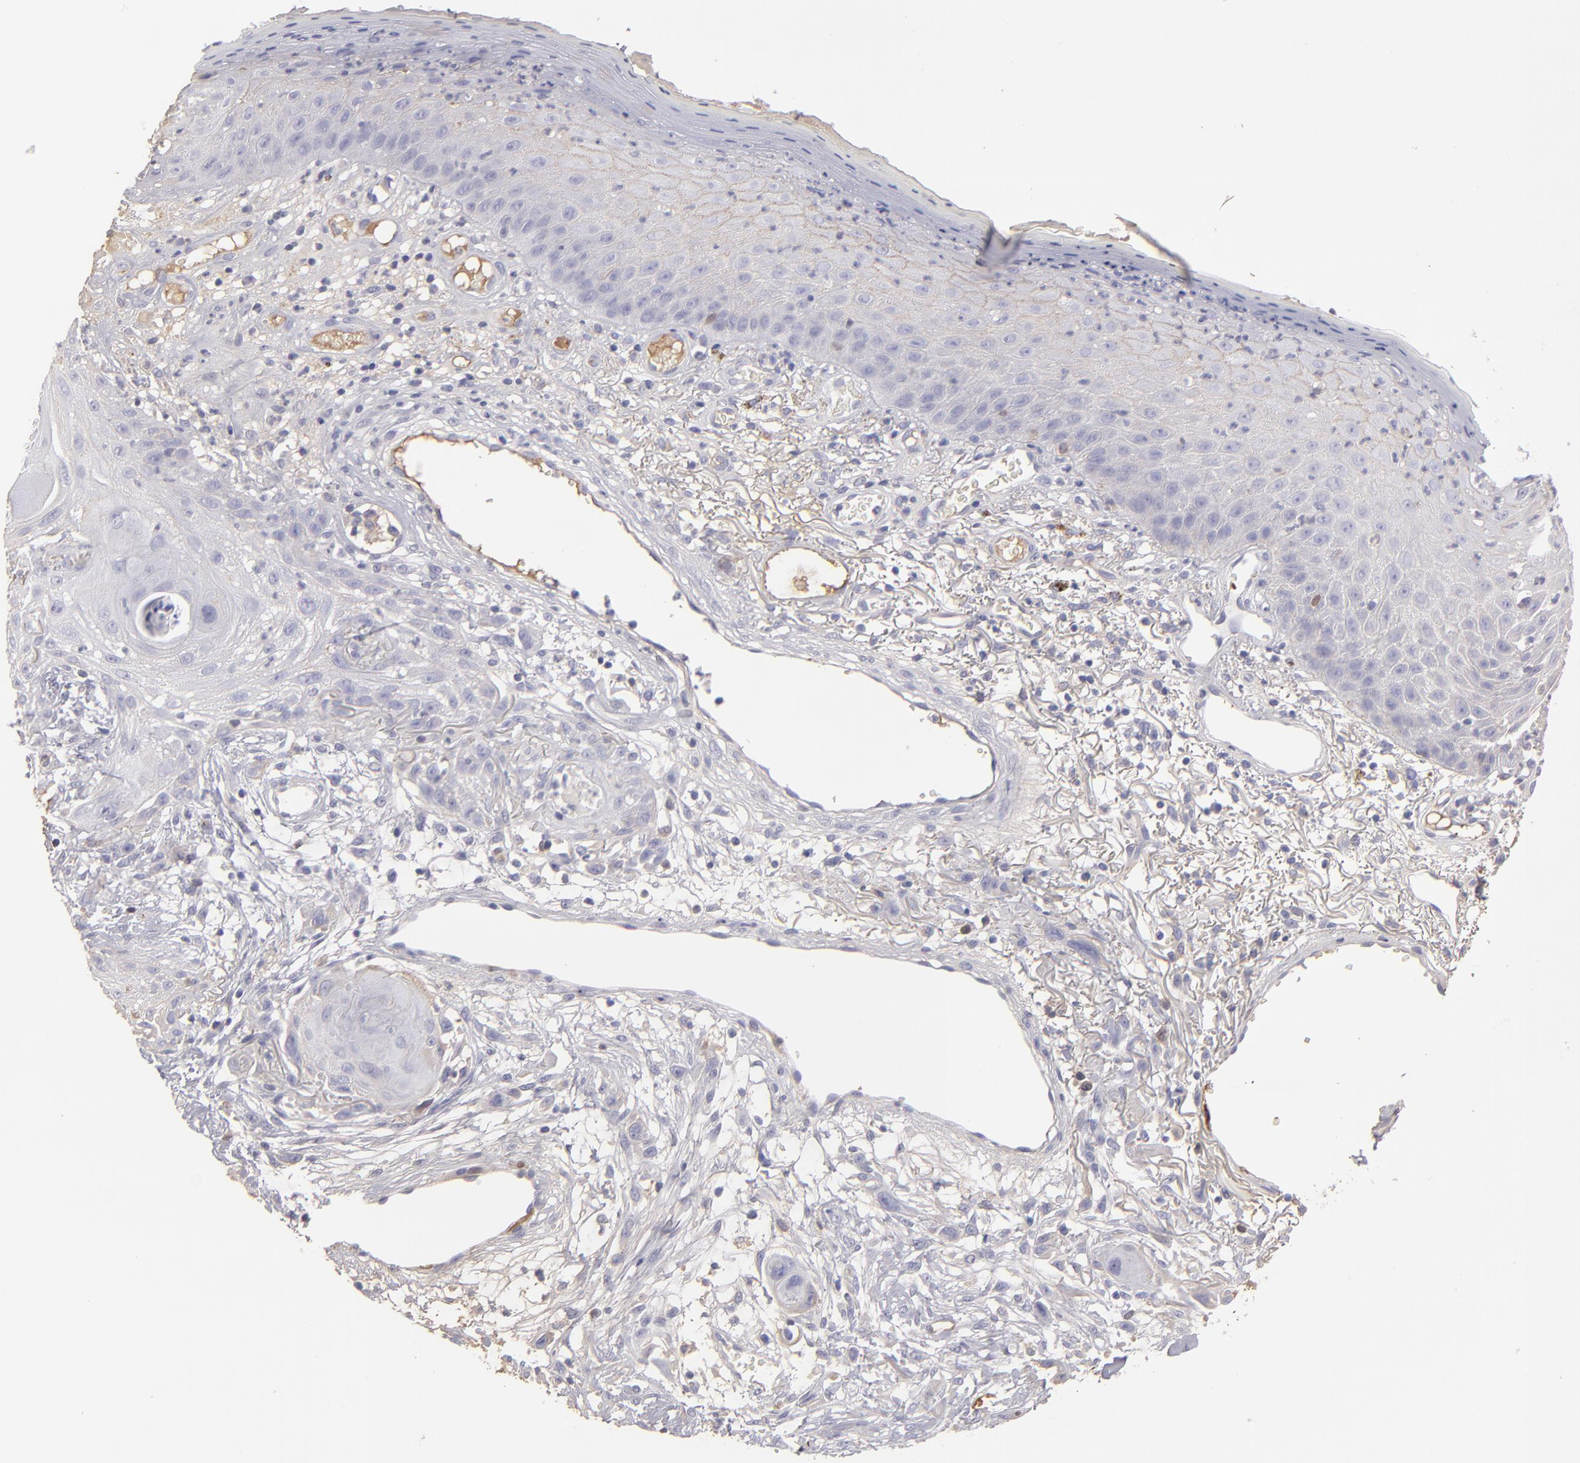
{"staining": {"intensity": "negative", "quantity": "none", "location": "none"}, "tissue": "skin cancer", "cell_type": "Tumor cells", "image_type": "cancer", "snomed": [{"axis": "morphology", "description": "Squamous cell carcinoma, NOS"}, {"axis": "topography", "description": "Skin"}], "caption": "IHC image of neoplastic tissue: skin cancer stained with DAB exhibits no significant protein staining in tumor cells.", "gene": "ABCC4", "patient": {"sex": "female", "age": 59}}